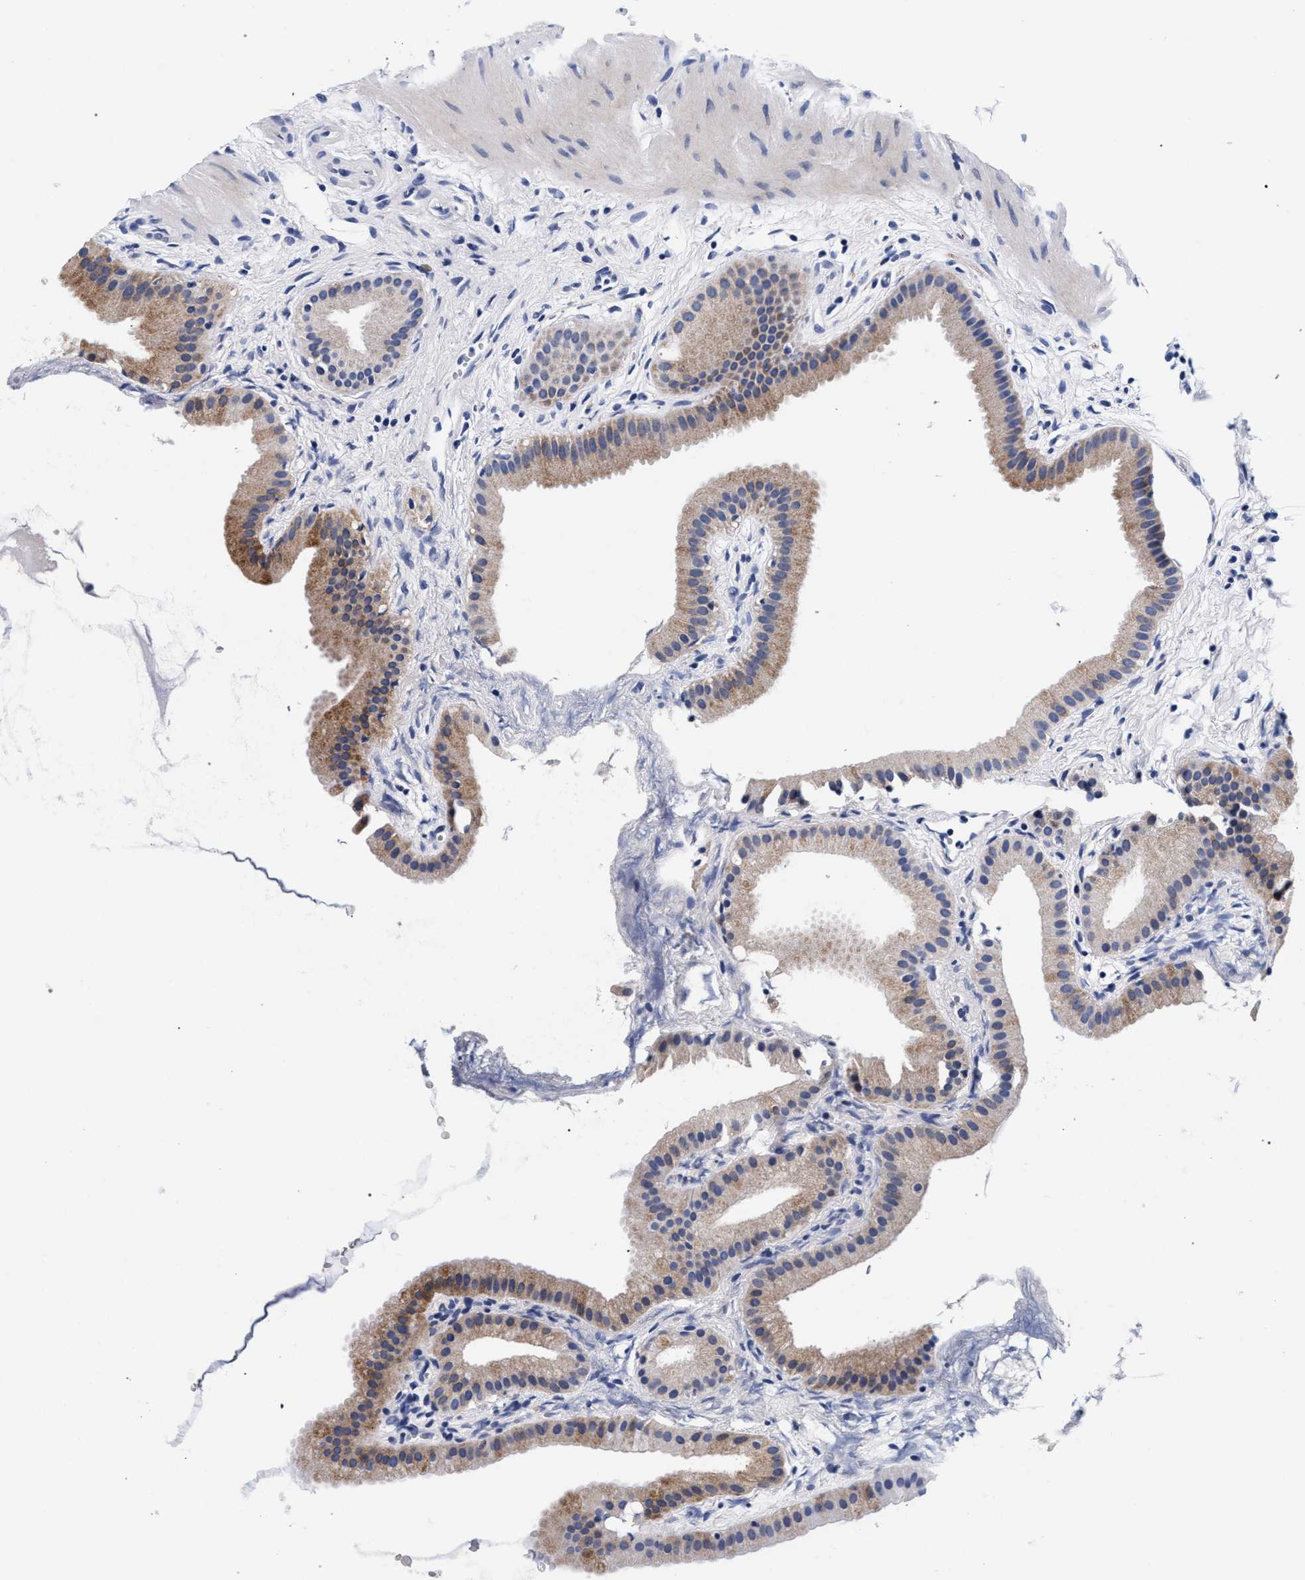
{"staining": {"intensity": "moderate", "quantity": ">75%", "location": "cytoplasmic/membranous"}, "tissue": "gallbladder", "cell_type": "Glandular cells", "image_type": "normal", "snomed": [{"axis": "morphology", "description": "Normal tissue, NOS"}, {"axis": "topography", "description": "Gallbladder"}], "caption": "Immunohistochemistry (IHC) photomicrograph of unremarkable human gallbladder stained for a protein (brown), which displays medium levels of moderate cytoplasmic/membranous expression in about >75% of glandular cells.", "gene": "RAB3B", "patient": {"sex": "female", "age": 64}}